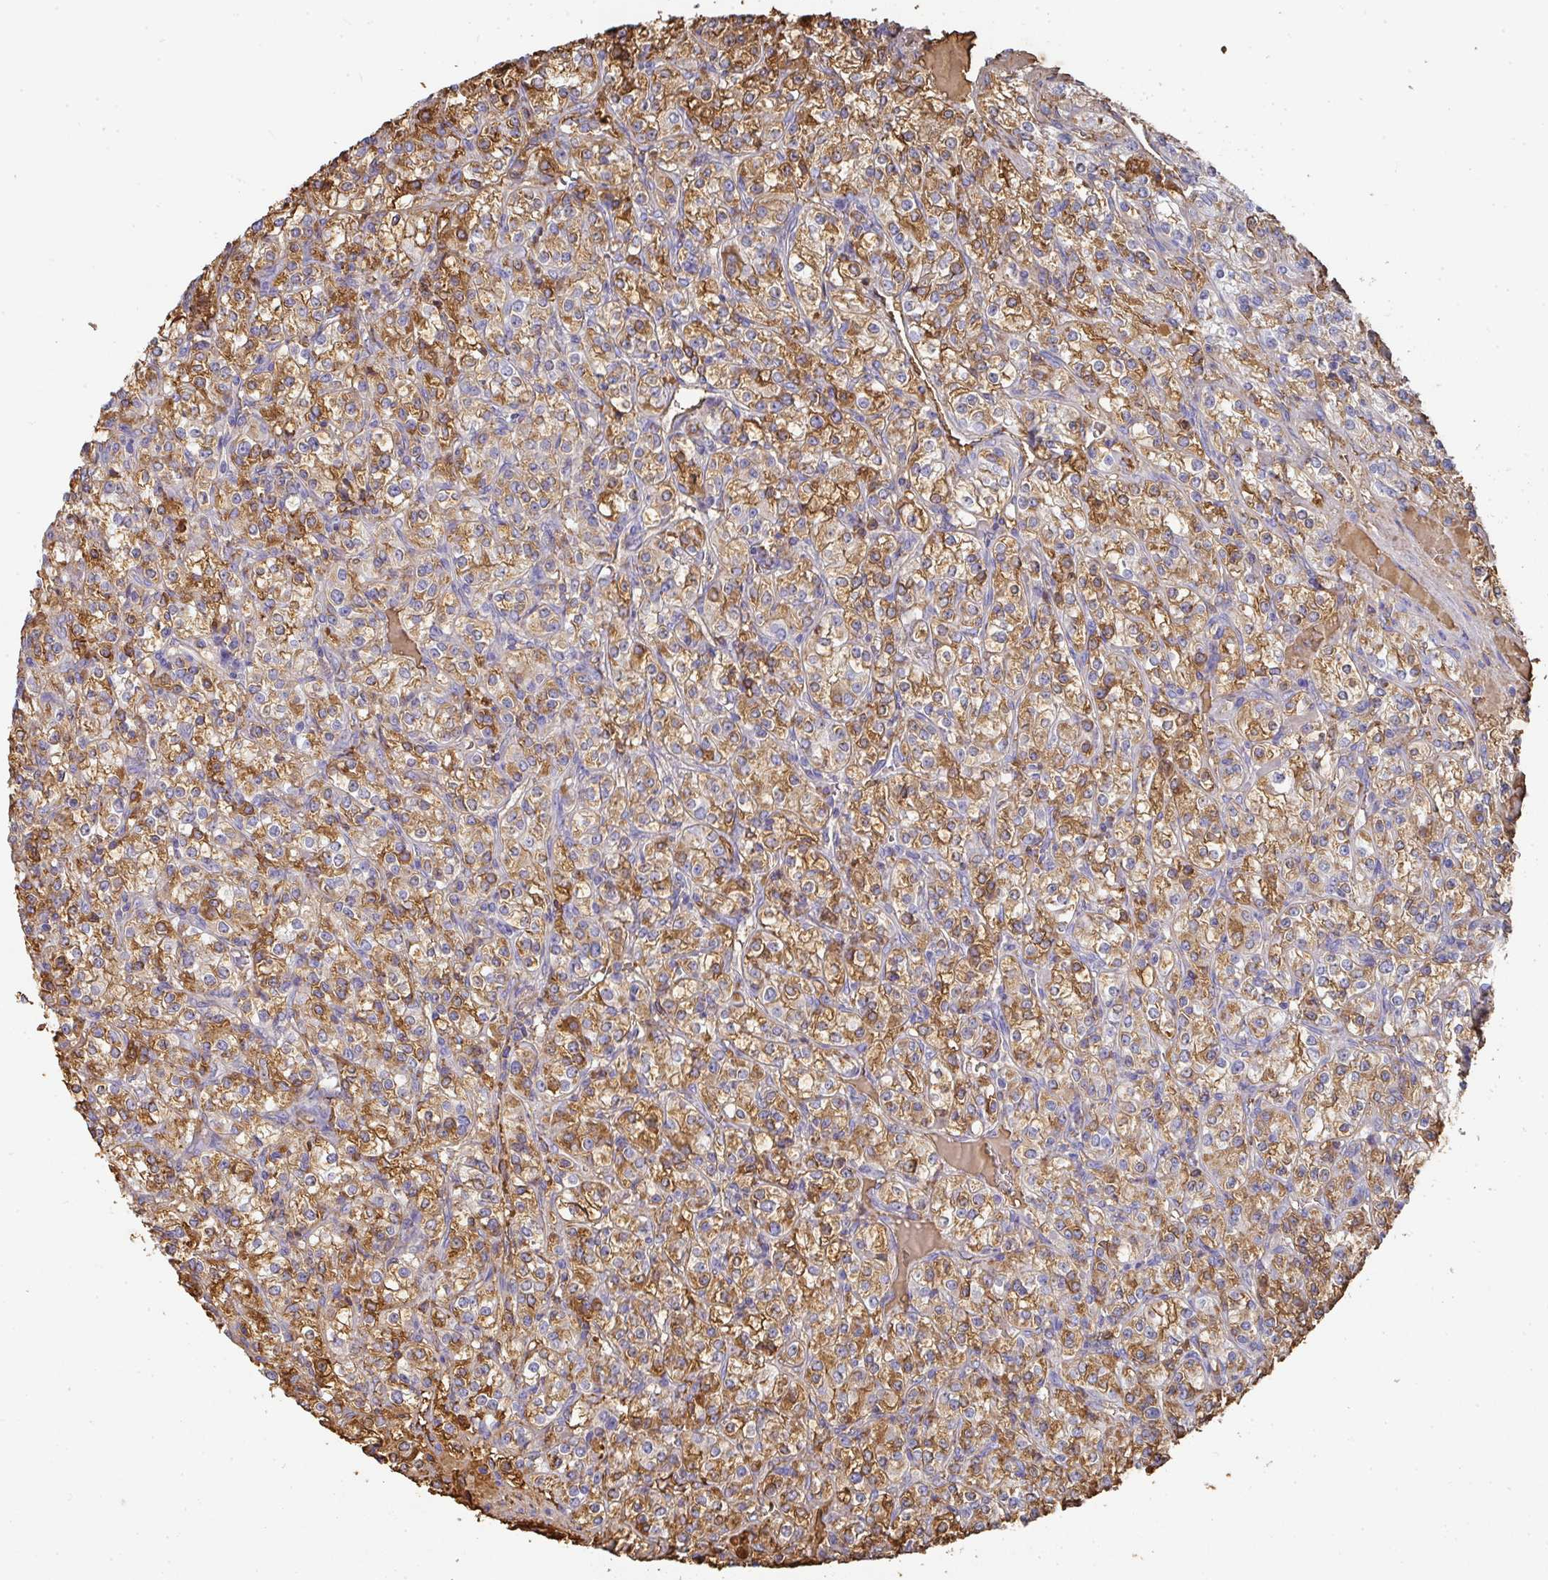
{"staining": {"intensity": "moderate", "quantity": ">75%", "location": "cytoplasmic/membranous"}, "tissue": "renal cancer", "cell_type": "Tumor cells", "image_type": "cancer", "snomed": [{"axis": "morphology", "description": "Adenocarcinoma, NOS"}, {"axis": "topography", "description": "Kidney"}], "caption": "High-power microscopy captured an immunohistochemistry histopathology image of adenocarcinoma (renal), revealing moderate cytoplasmic/membranous expression in approximately >75% of tumor cells. The staining was performed using DAB (3,3'-diaminobenzidine), with brown indicating positive protein expression. Nuclei are stained blue with hematoxylin.", "gene": "ALB", "patient": {"sex": "male", "age": 77}}